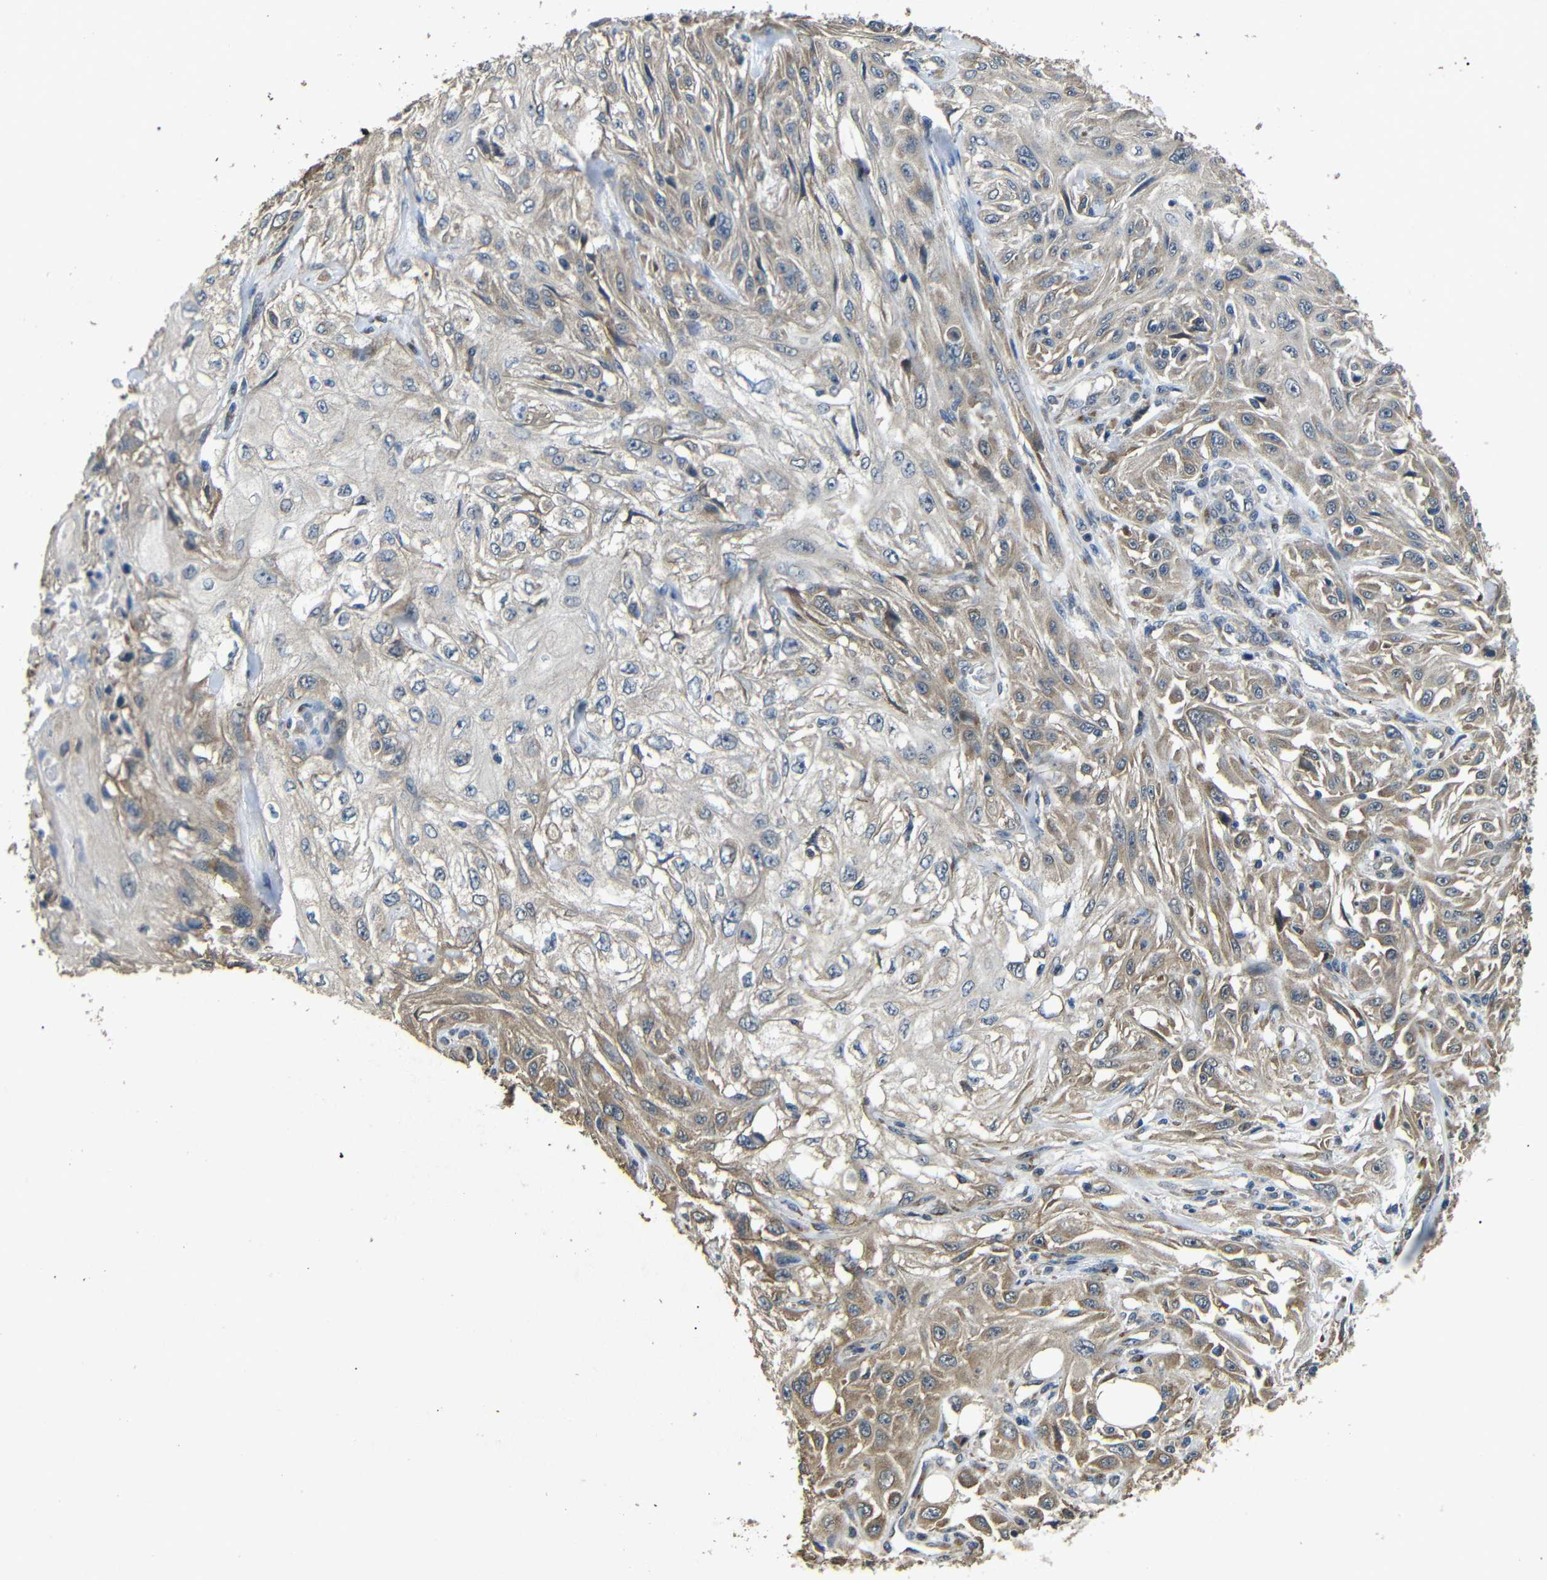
{"staining": {"intensity": "weak", "quantity": "25%-75%", "location": "cytoplasmic/membranous"}, "tissue": "skin cancer", "cell_type": "Tumor cells", "image_type": "cancer", "snomed": [{"axis": "morphology", "description": "Squamous cell carcinoma, NOS"}, {"axis": "topography", "description": "Skin"}], "caption": "Human skin squamous cell carcinoma stained with a brown dye displays weak cytoplasmic/membranous positive positivity in about 25%-75% of tumor cells.", "gene": "BNIP3", "patient": {"sex": "male", "age": 75}}